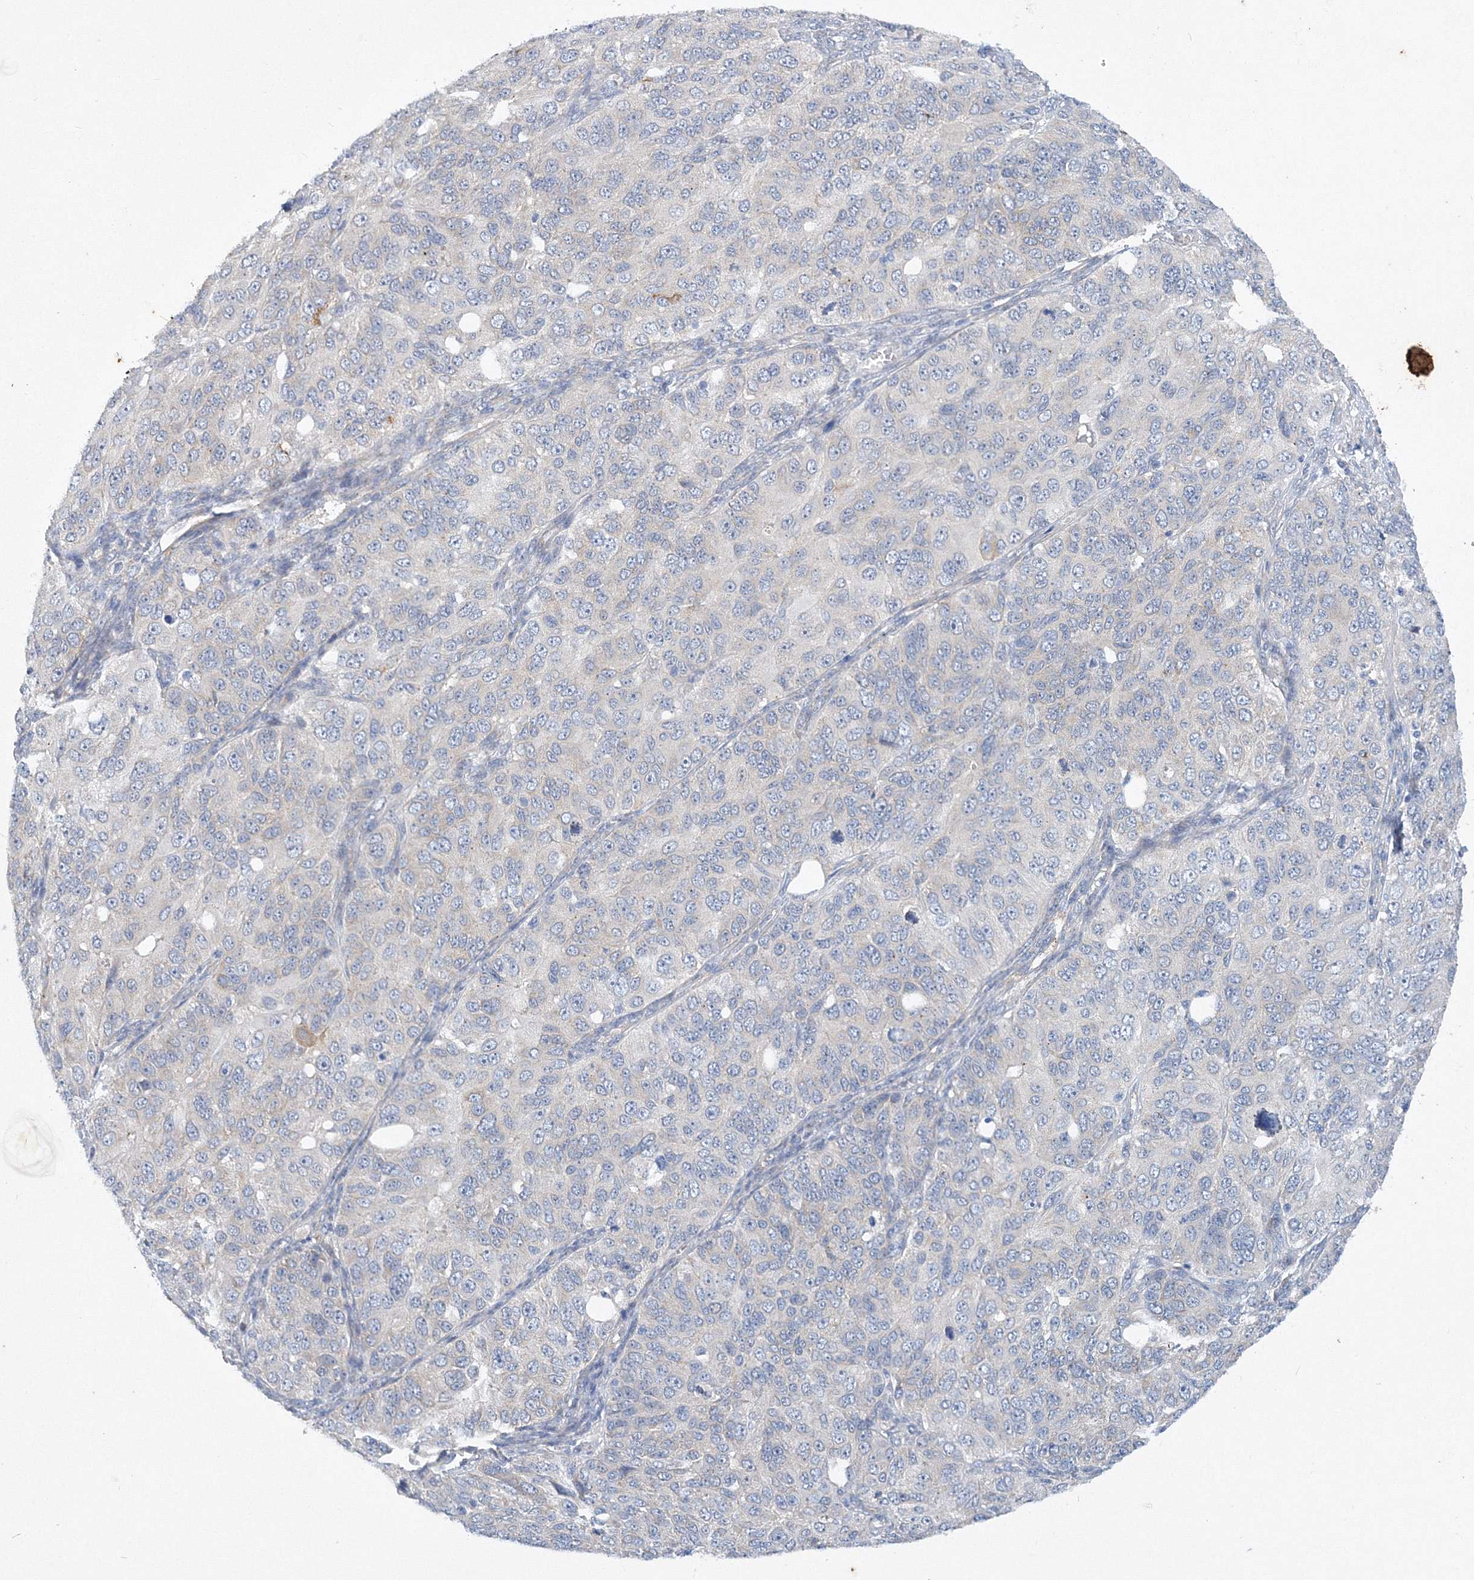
{"staining": {"intensity": "negative", "quantity": "none", "location": "none"}, "tissue": "ovarian cancer", "cell_type": "Tumor cells", "image_type": "cancer", "snomed": [{"axis": "morphology", "description": "Carcinoma, endometroid"}, {"axis": "topography", "description": "Ovary"}], "caption": "A photomicrograph of ovarian endometroid carcinoma stained for a protein displays no brown staining in tumor cells.", "gene": "TANC1", "patient": {"sex": "female", "age": 51}}